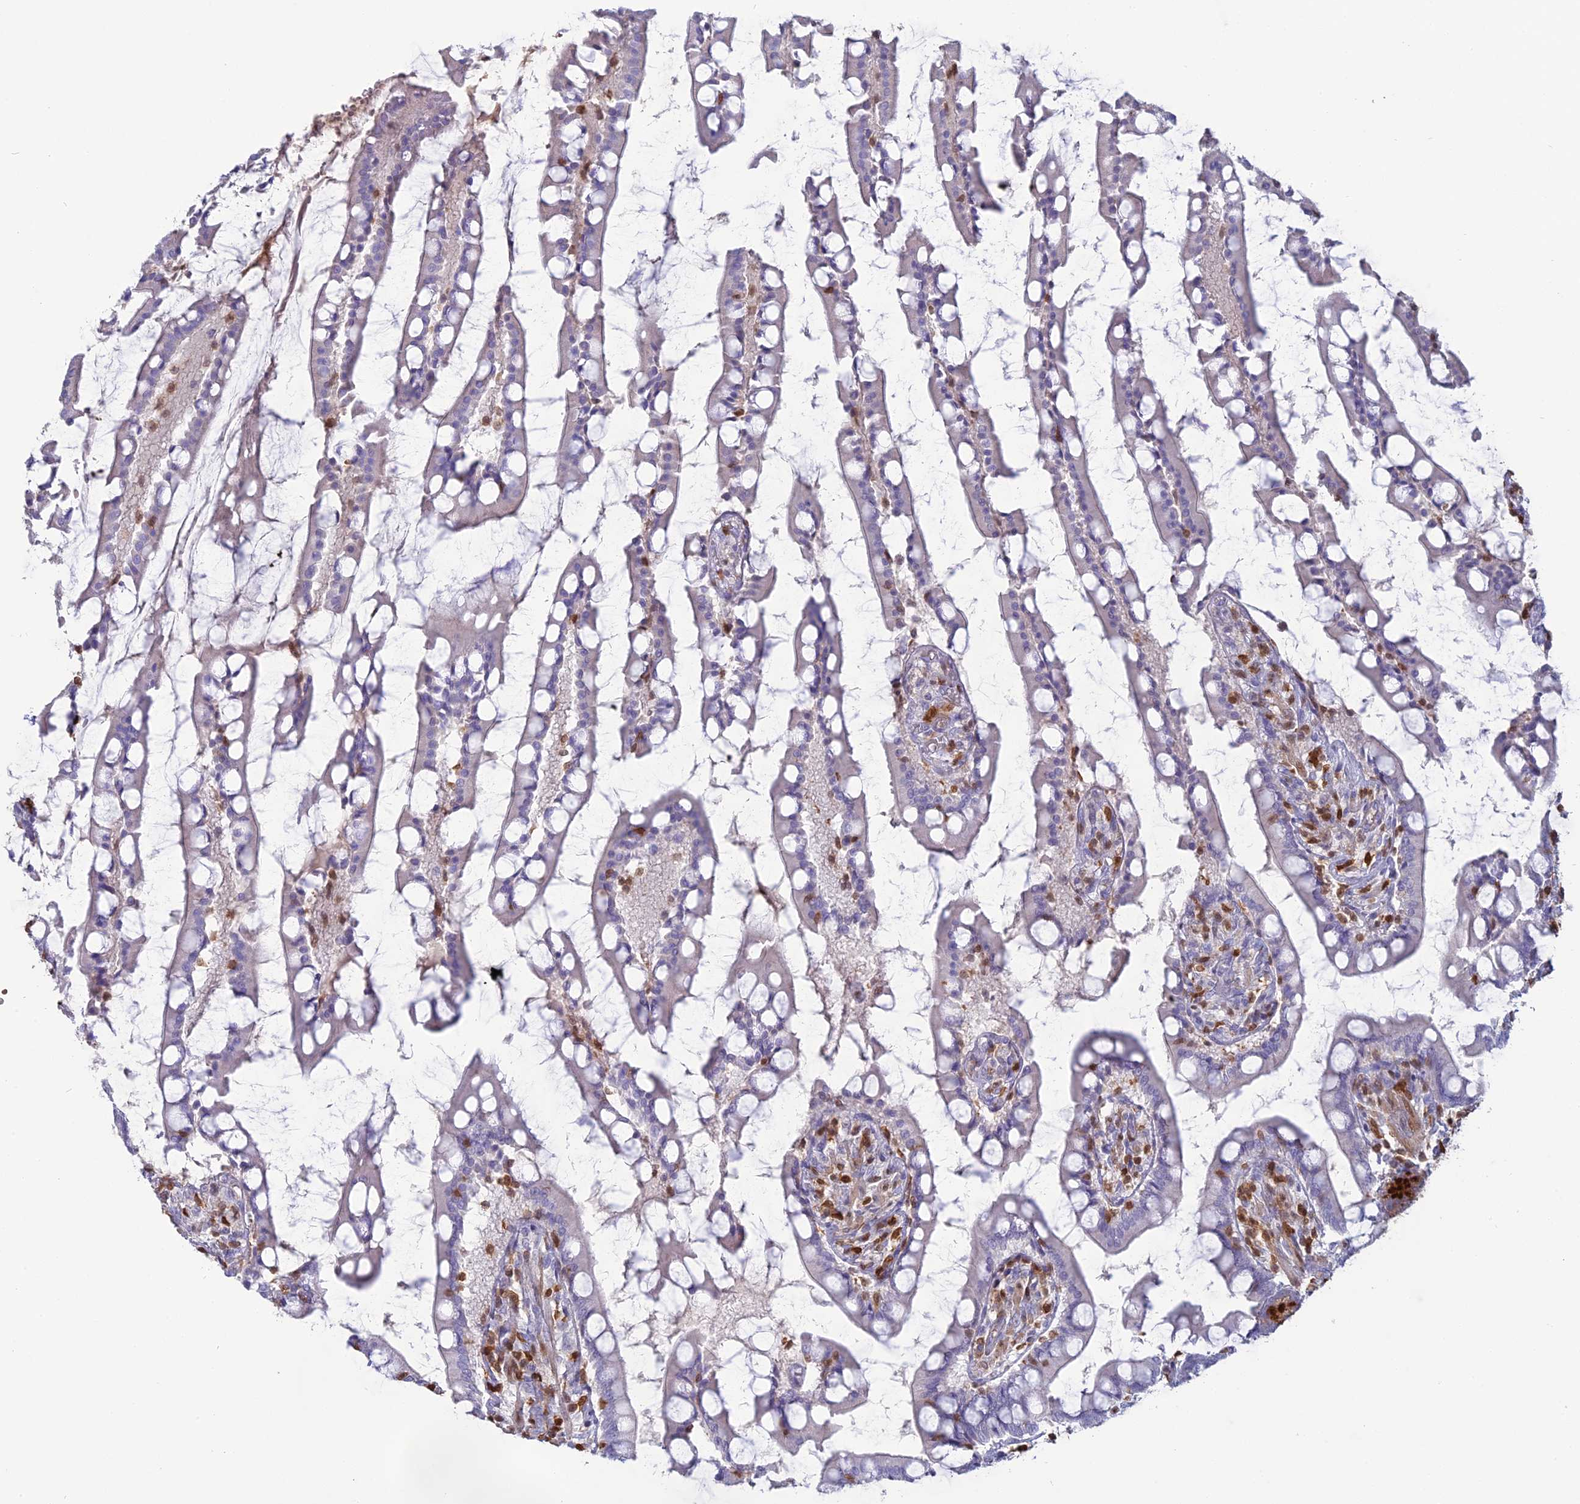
{"staining": {"intensity": "strong", "quantity": "<25%", "location": "cytoplasmic/membranous"}, "tissue": "small intestine", "cell_type": "Glandular cells", "image_type": "normal", "snomed": [{"axis": "morphology", "description": "Normal tissue, NOS"}, {"axis": "topography", "description": "Small intestine"}], "caption": "This histopathology image shows IHC staining of unremarkable small intestine, with medium strong cytoplasmic/membranous positivity in approximately <25% of glandular cells.", "gene": "PGBD4", "patient": {"sex": "male", "age": 52}}